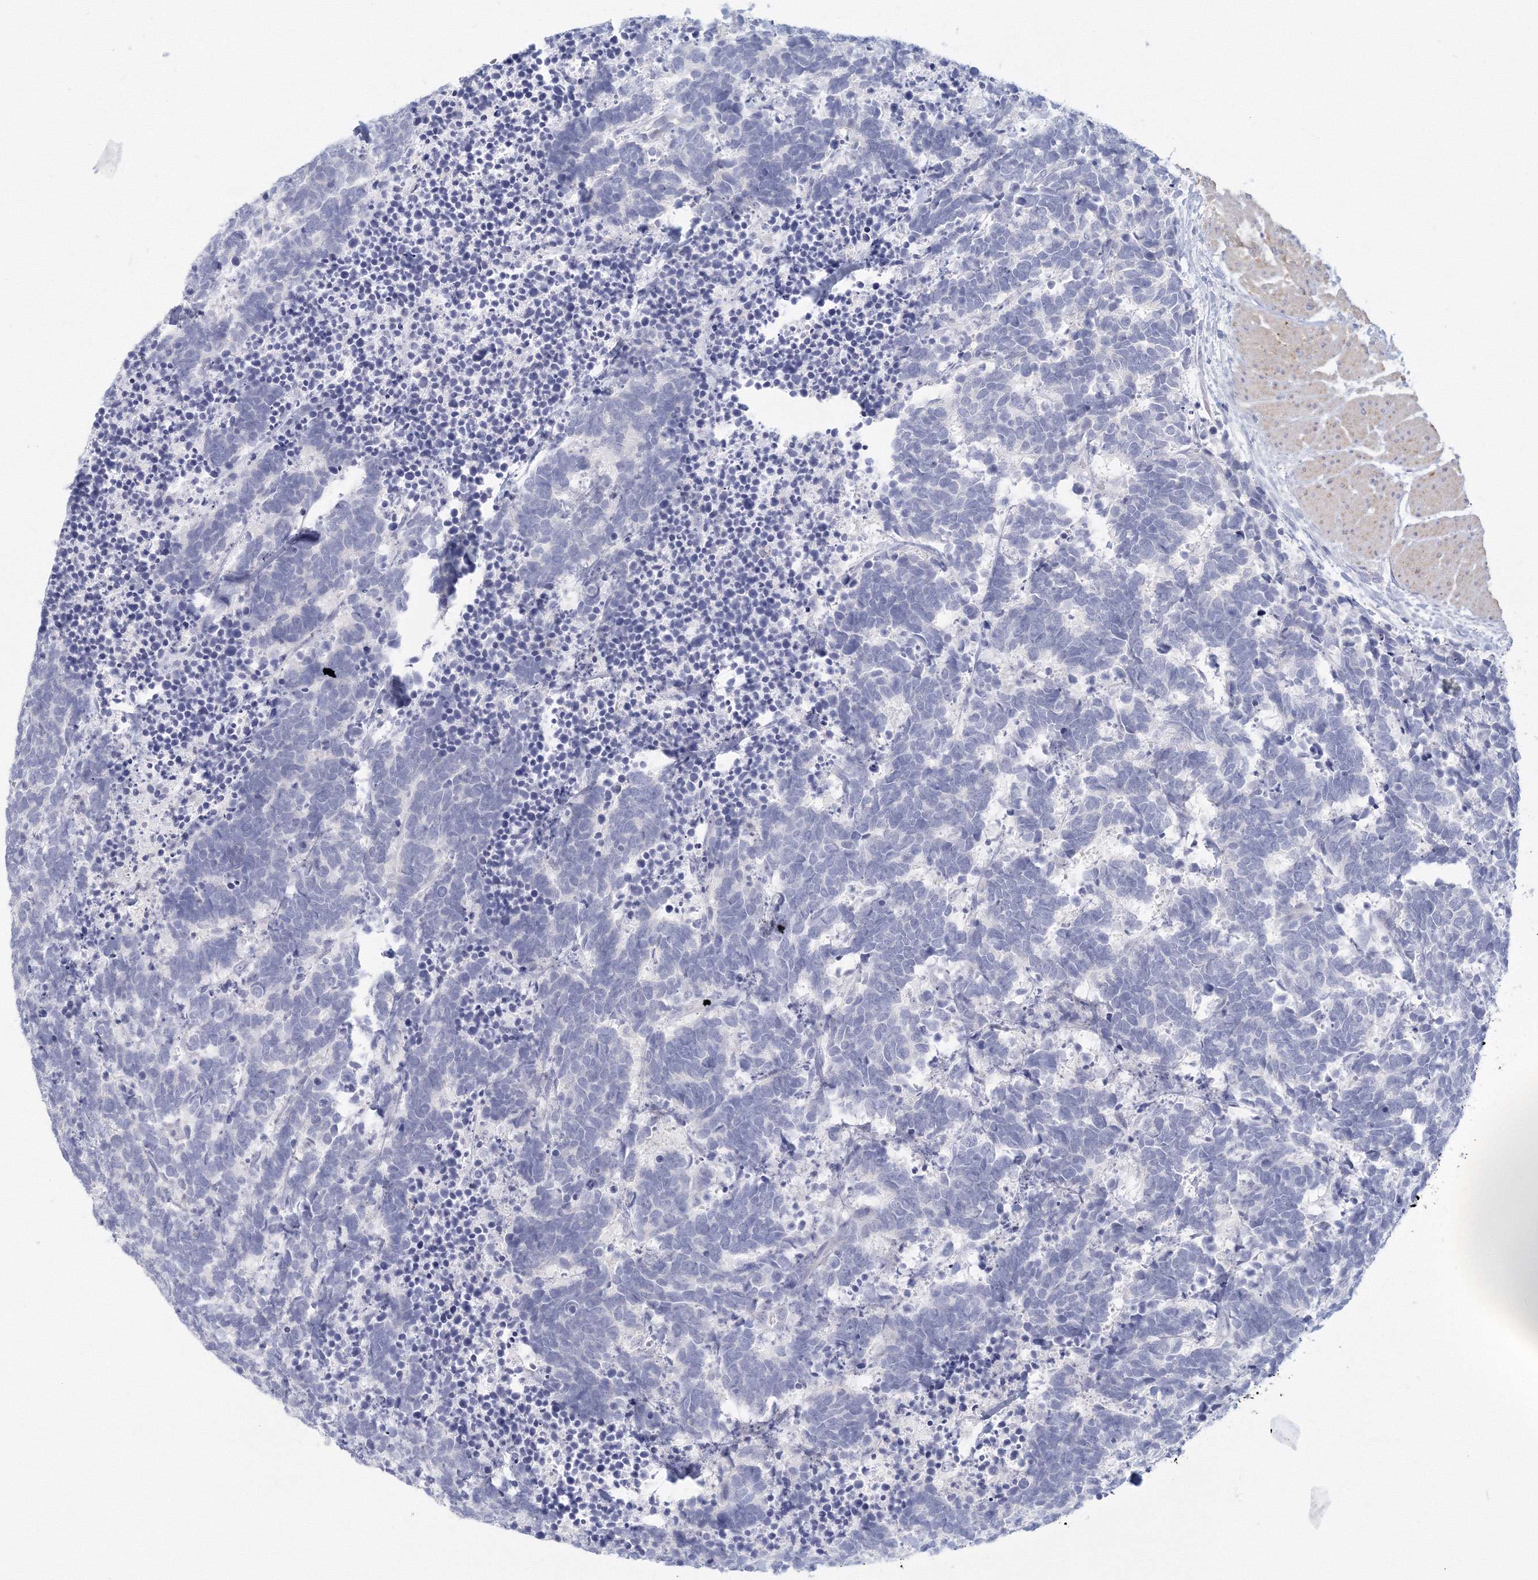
{"staining": {"intensity": "negative", "quantity": "none", "location": "none"}, "tissue": "carcinoid", "cell_type": "Tumor cells", "image_type": "cancer", "snomed": [{"axis": "morphology", "description": "Carcinoma, NOS"}, {"axis": "morphology", "description": "Carcinoid, malignant, NOS"}, {"axis": "topography", "description": "Urinary bladder"}], "caption": "High power microscopy micrograph of an IHC micrograph of carcinoid, revealing no significant staining in tumor cells. (DAB immunohistochemistry (IHC), high magnification).", "gene": "TACC2", "patient": {"sex": "male", "age": 57}}